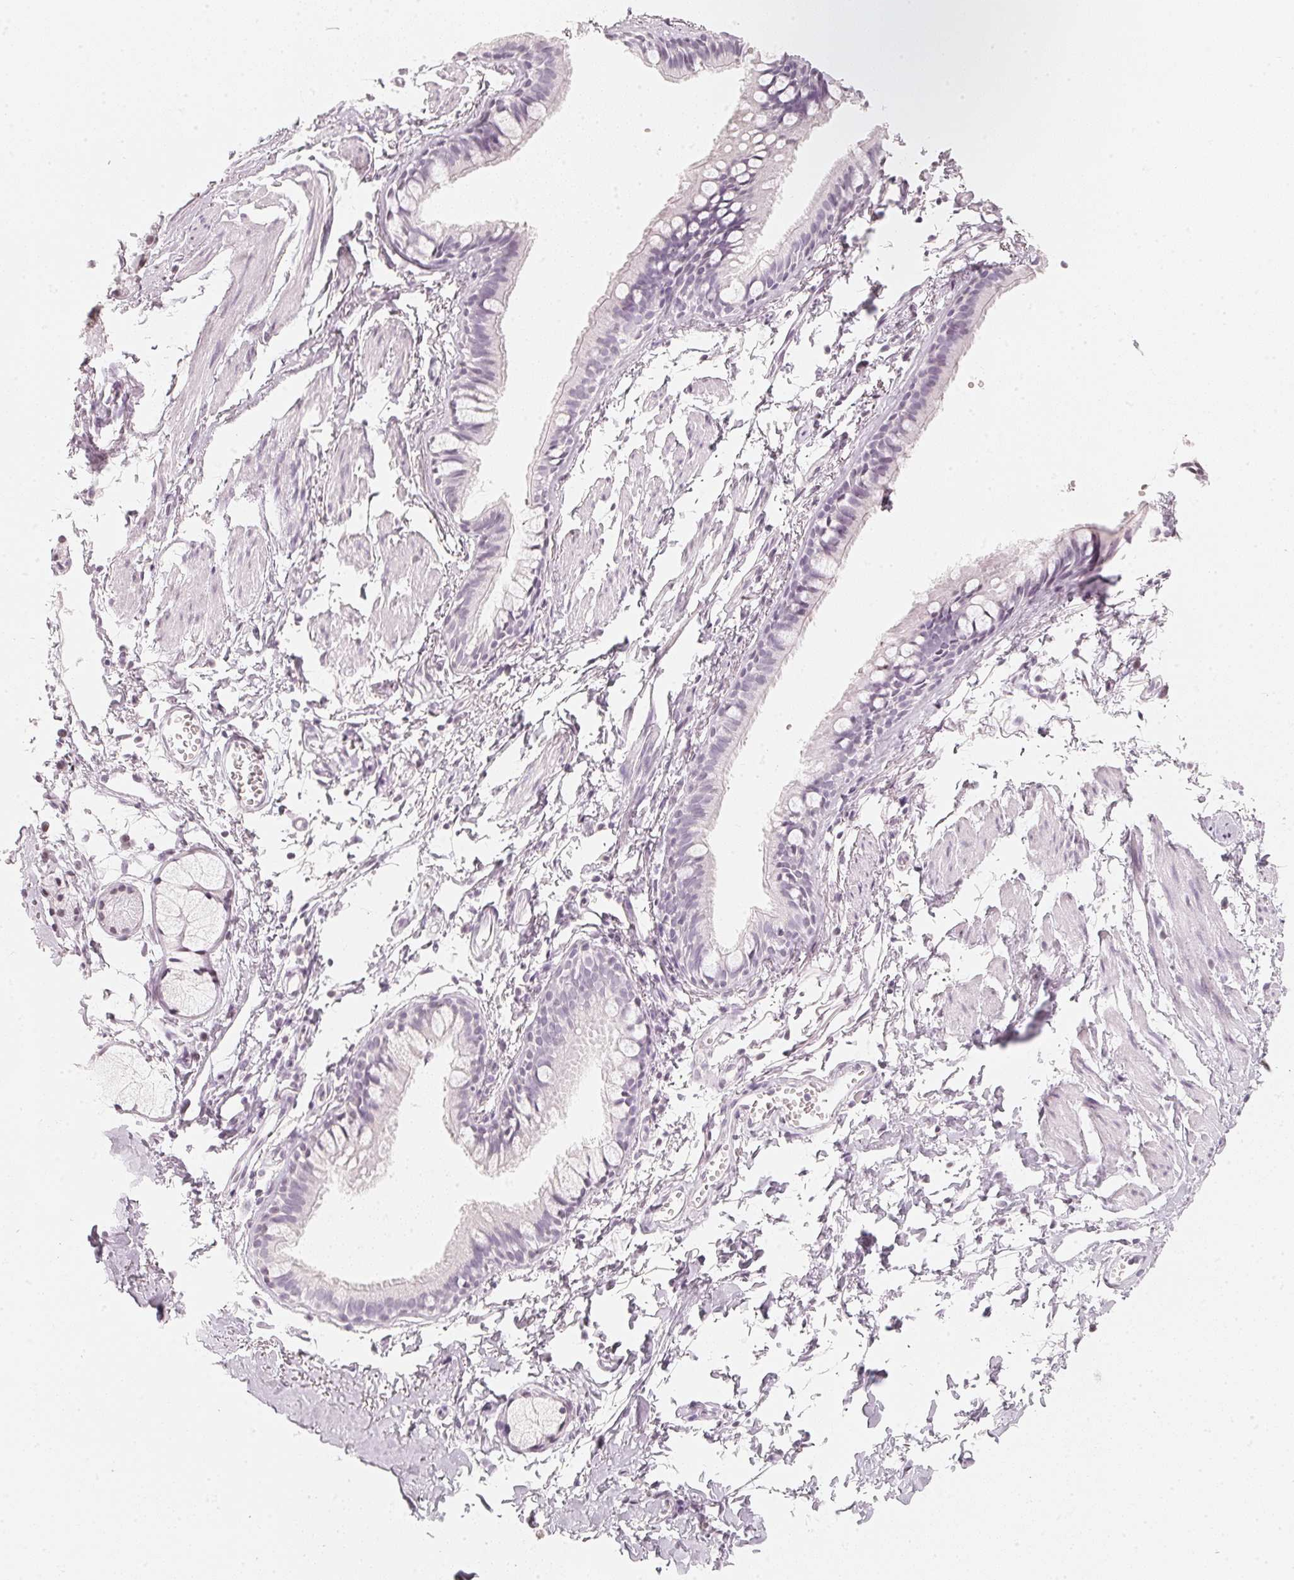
{"staining": {"intensity": "negative", "quantity": "none", "location": "none"}, "tissue": "bronchus", "cell_type": "Respiratory epithelial cells", "image_type": "normal", "snomed": [{"axis": "morphology", "description": "Normal tissue, NOS"}, {"axis": "topography", "description": "Bronchus"}], "caption": "Immunohistochemistry photomicrograph of benign bronchus: bronchus stained with DAB (3,3'-diaminobenzidine) demonstrates no significant protein staining in respiratory epithelial cells. (IHC, brightfield microscopy, high magnification).", "gene": "SLC22A8", "patient": {"sex": "female", "age": 59}}